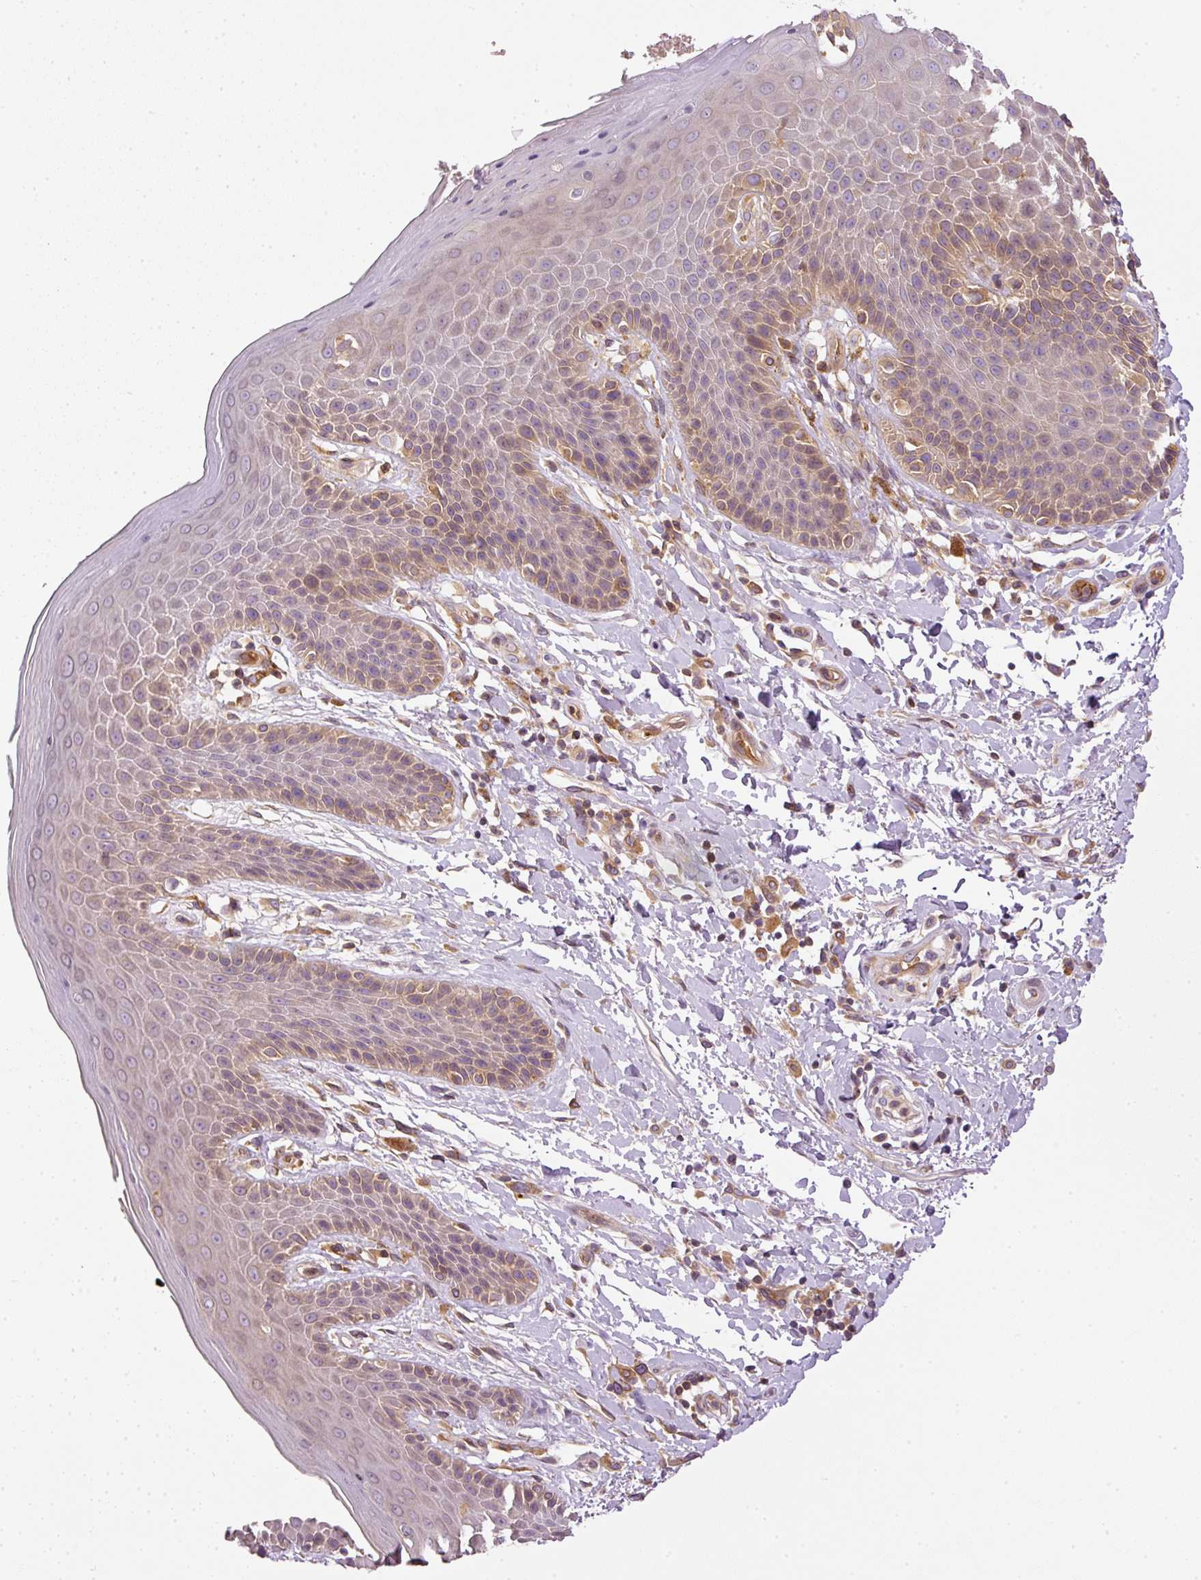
{"staining": {"intensity": "moderate", "quantity": "25%-75%", "location": "cytoplasmic/membranous"}, "tissue": "skin", "cell_type": "Epidermal cells", "image_type": "normal", "snomed": [{"axis": "morphology", "description": "Normal tissue, NOS"}, {"axis": "topography", "description": "Peripheral nerve tissue"}], "caption": "A brown stain labels moderate cytoplasmic/membranous expression of a protein in epidermal cells of unremarkable skin.", "gene": "TBC1D2B", "patient": {"sex": "male", "age": 51}}